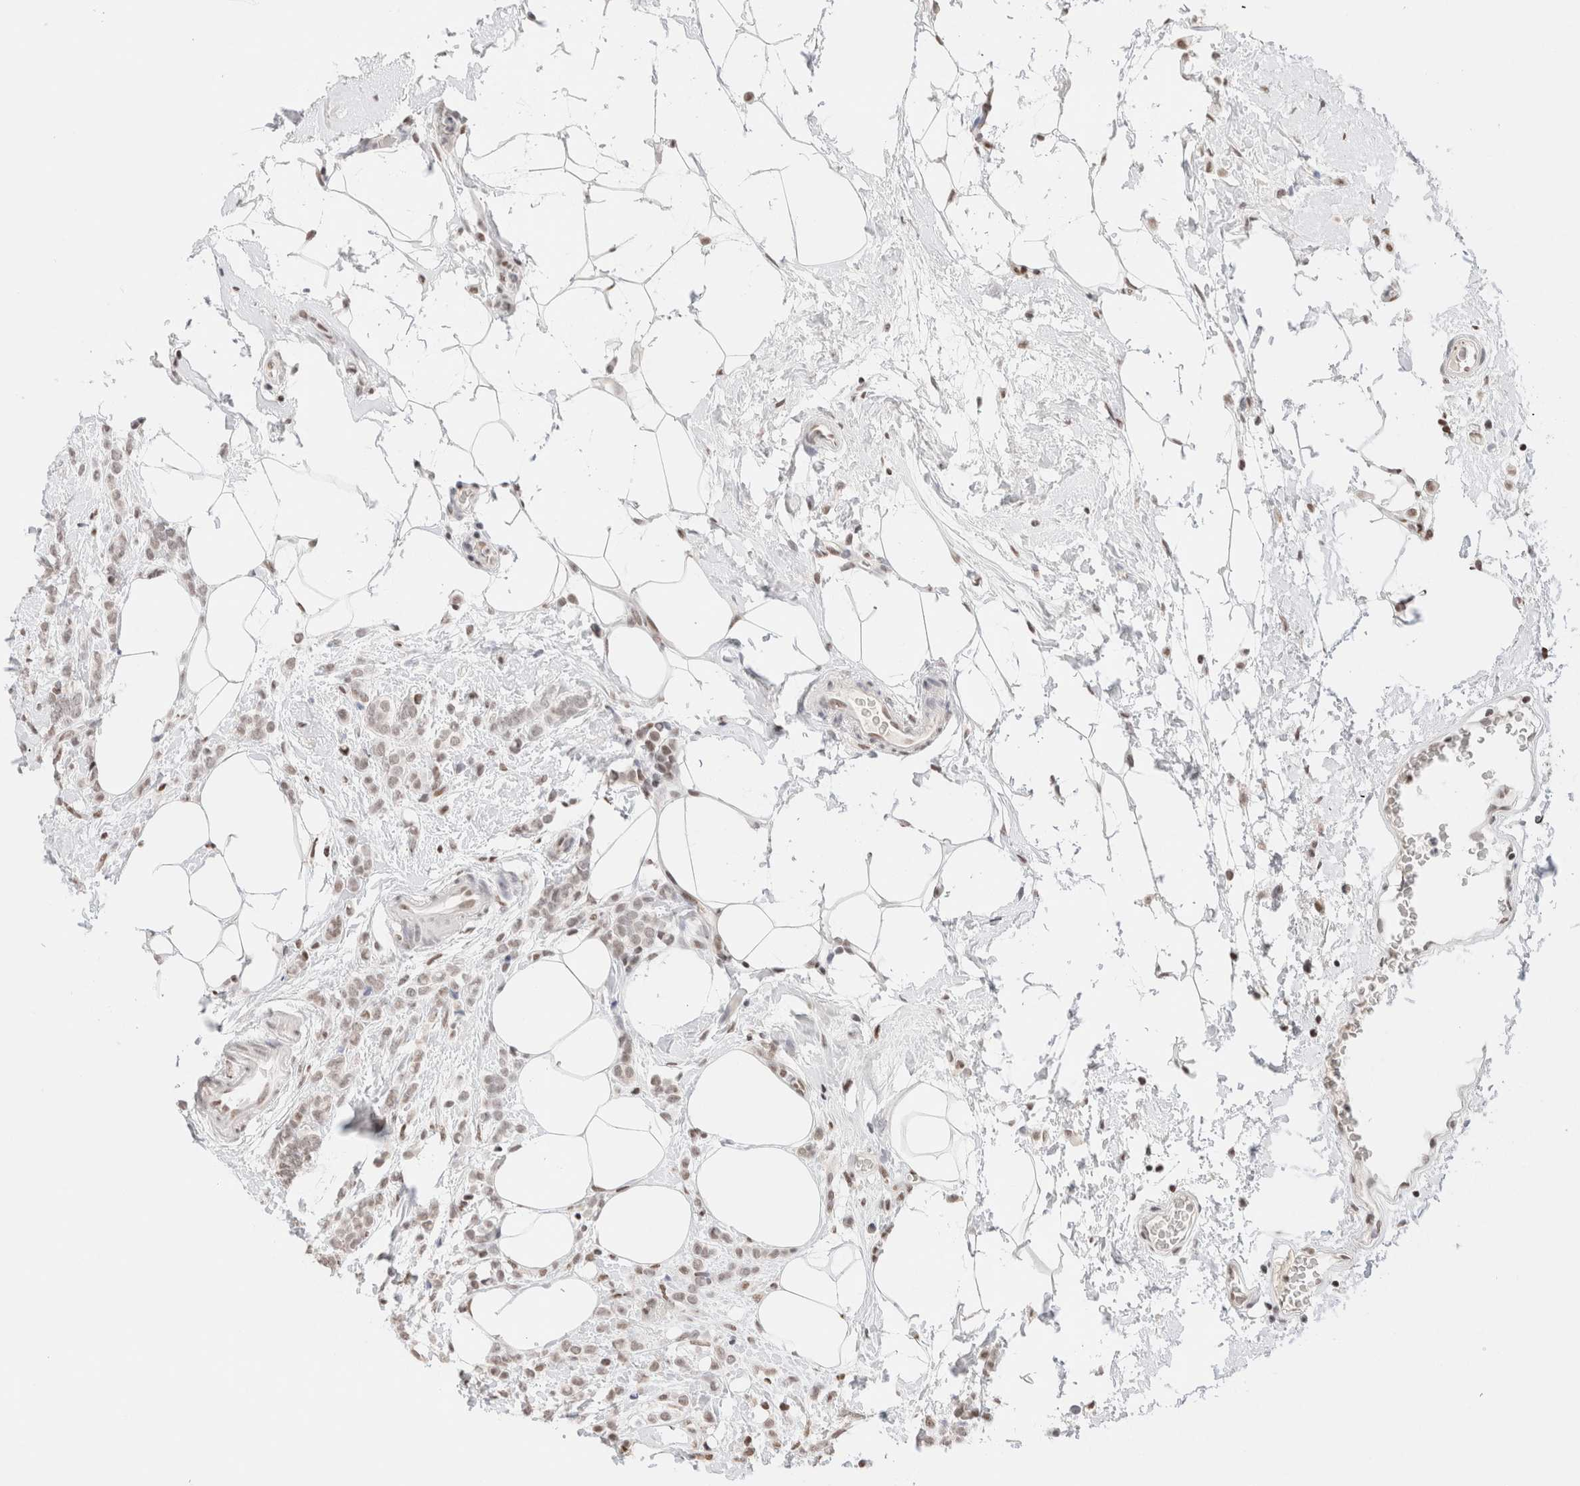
{"staining": {"intensity": "weak", "quantity": "25%-75%", "location": "nuclear"}, "tissue": "breast cancer", "cell_type": "Tumor cells", "image_type": "cancer", "snomed": [{"axis": "morphology", "description": "Lobular carcinoma"}, {"axis": "topography", "description": "Breast"}], "caption": "Human breast cancer stained with a protein marker exhibits weak staining in tumor cells.", "gene": "SUPT3H", "patient": {"sex": "female", "age": 50}}